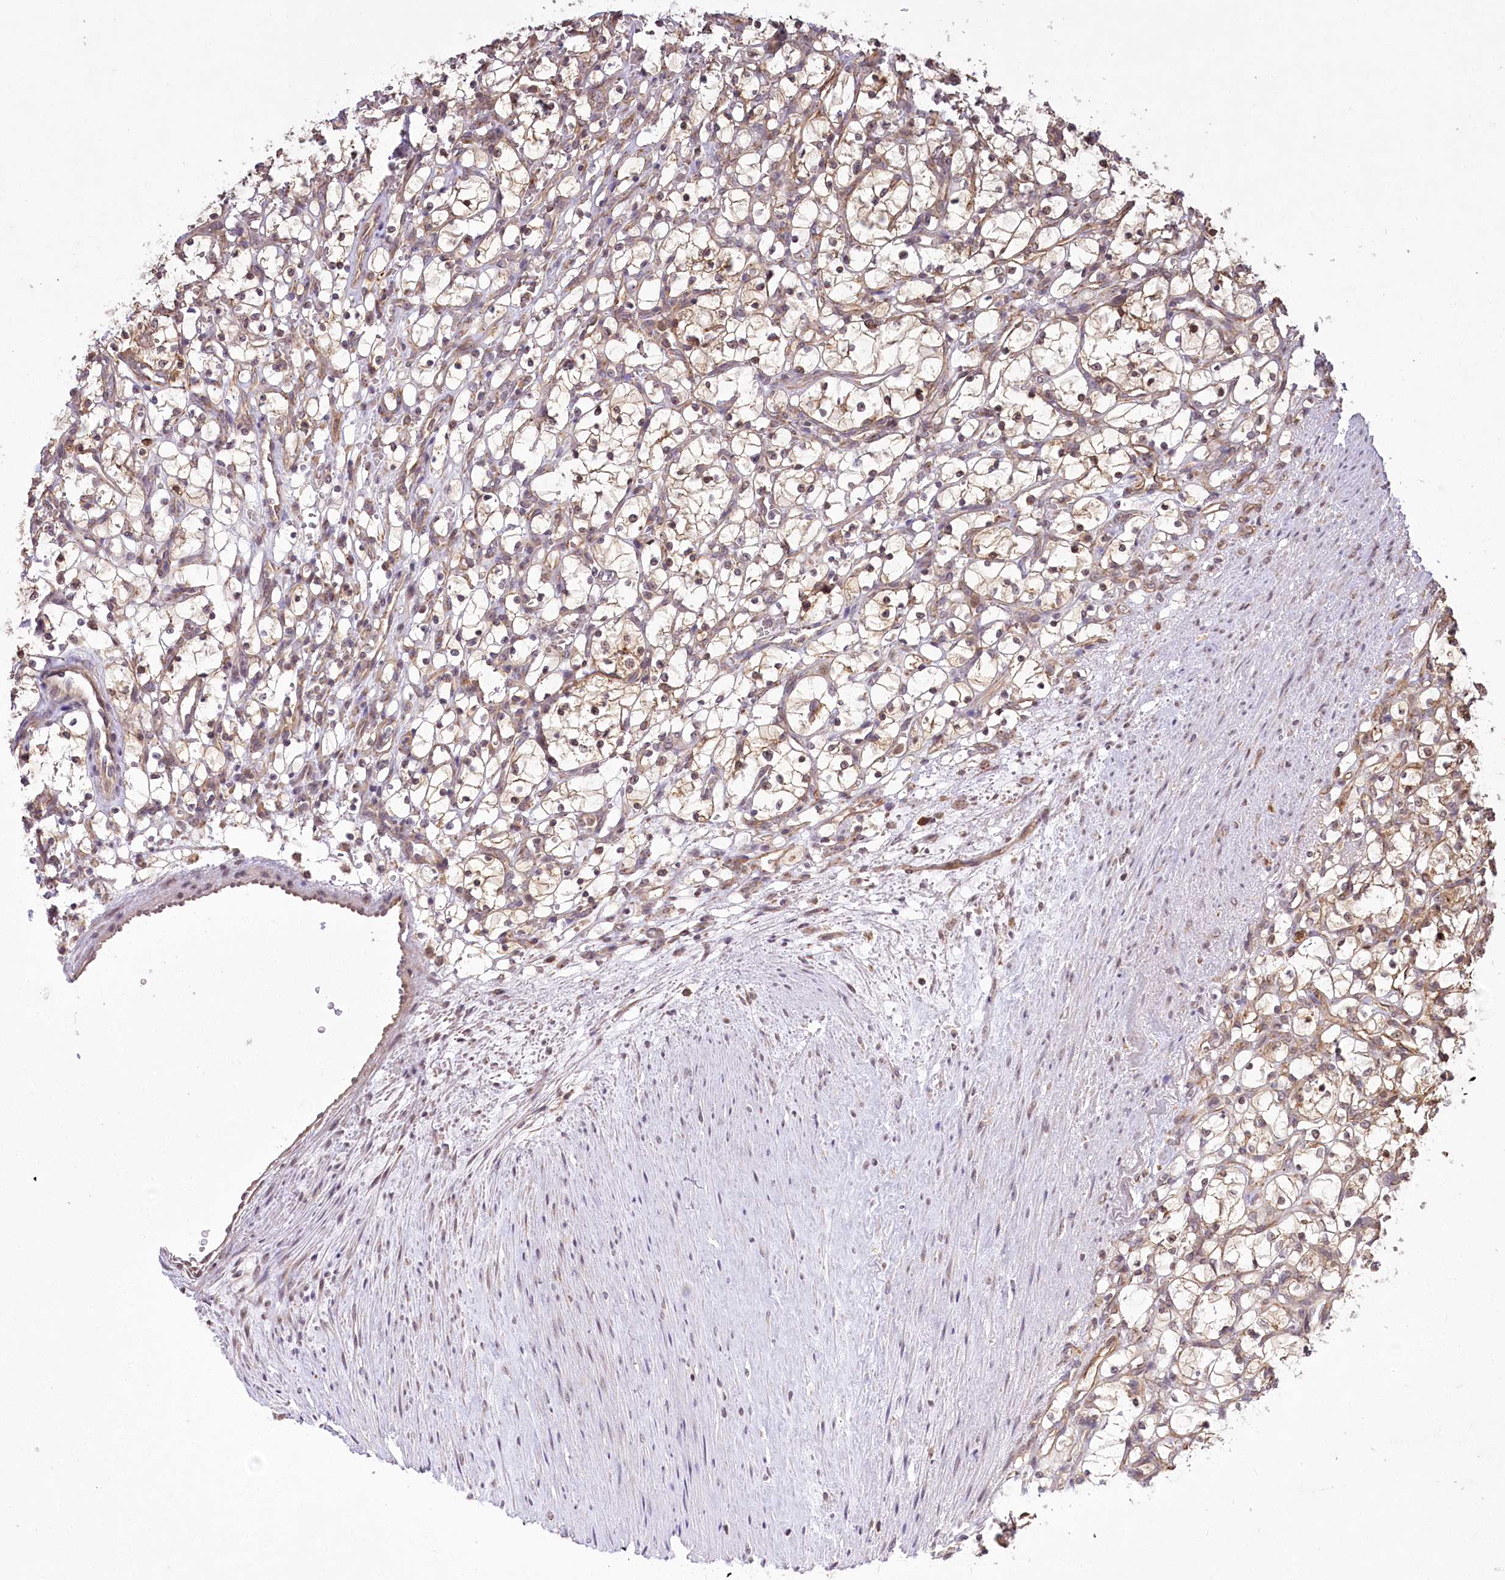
{"staining": {"intensity": "weak", "quantity": "25%-75%", "location": "cytoplasmic/membranous"}, "tissue": "renal cancer", "cell_type": "Tumor cells", "image_type": "cancer", "snomed": [{"axis": "morphology", "description": "Adenocarcinoma, NOS"}, {"axis": "topography", "description": "Kidney"}], "caption": "Tumor cells exhibit weak cytoplasmic/membranous positivity in about 25%-75% of cells in adenocarcinoma (renal). Immunohistochemistry (ihc) stains the protein in brown and the nuclei are stained blue.", "gene": "SERGEF", "patient": {"sex": "female", "age": 69}}